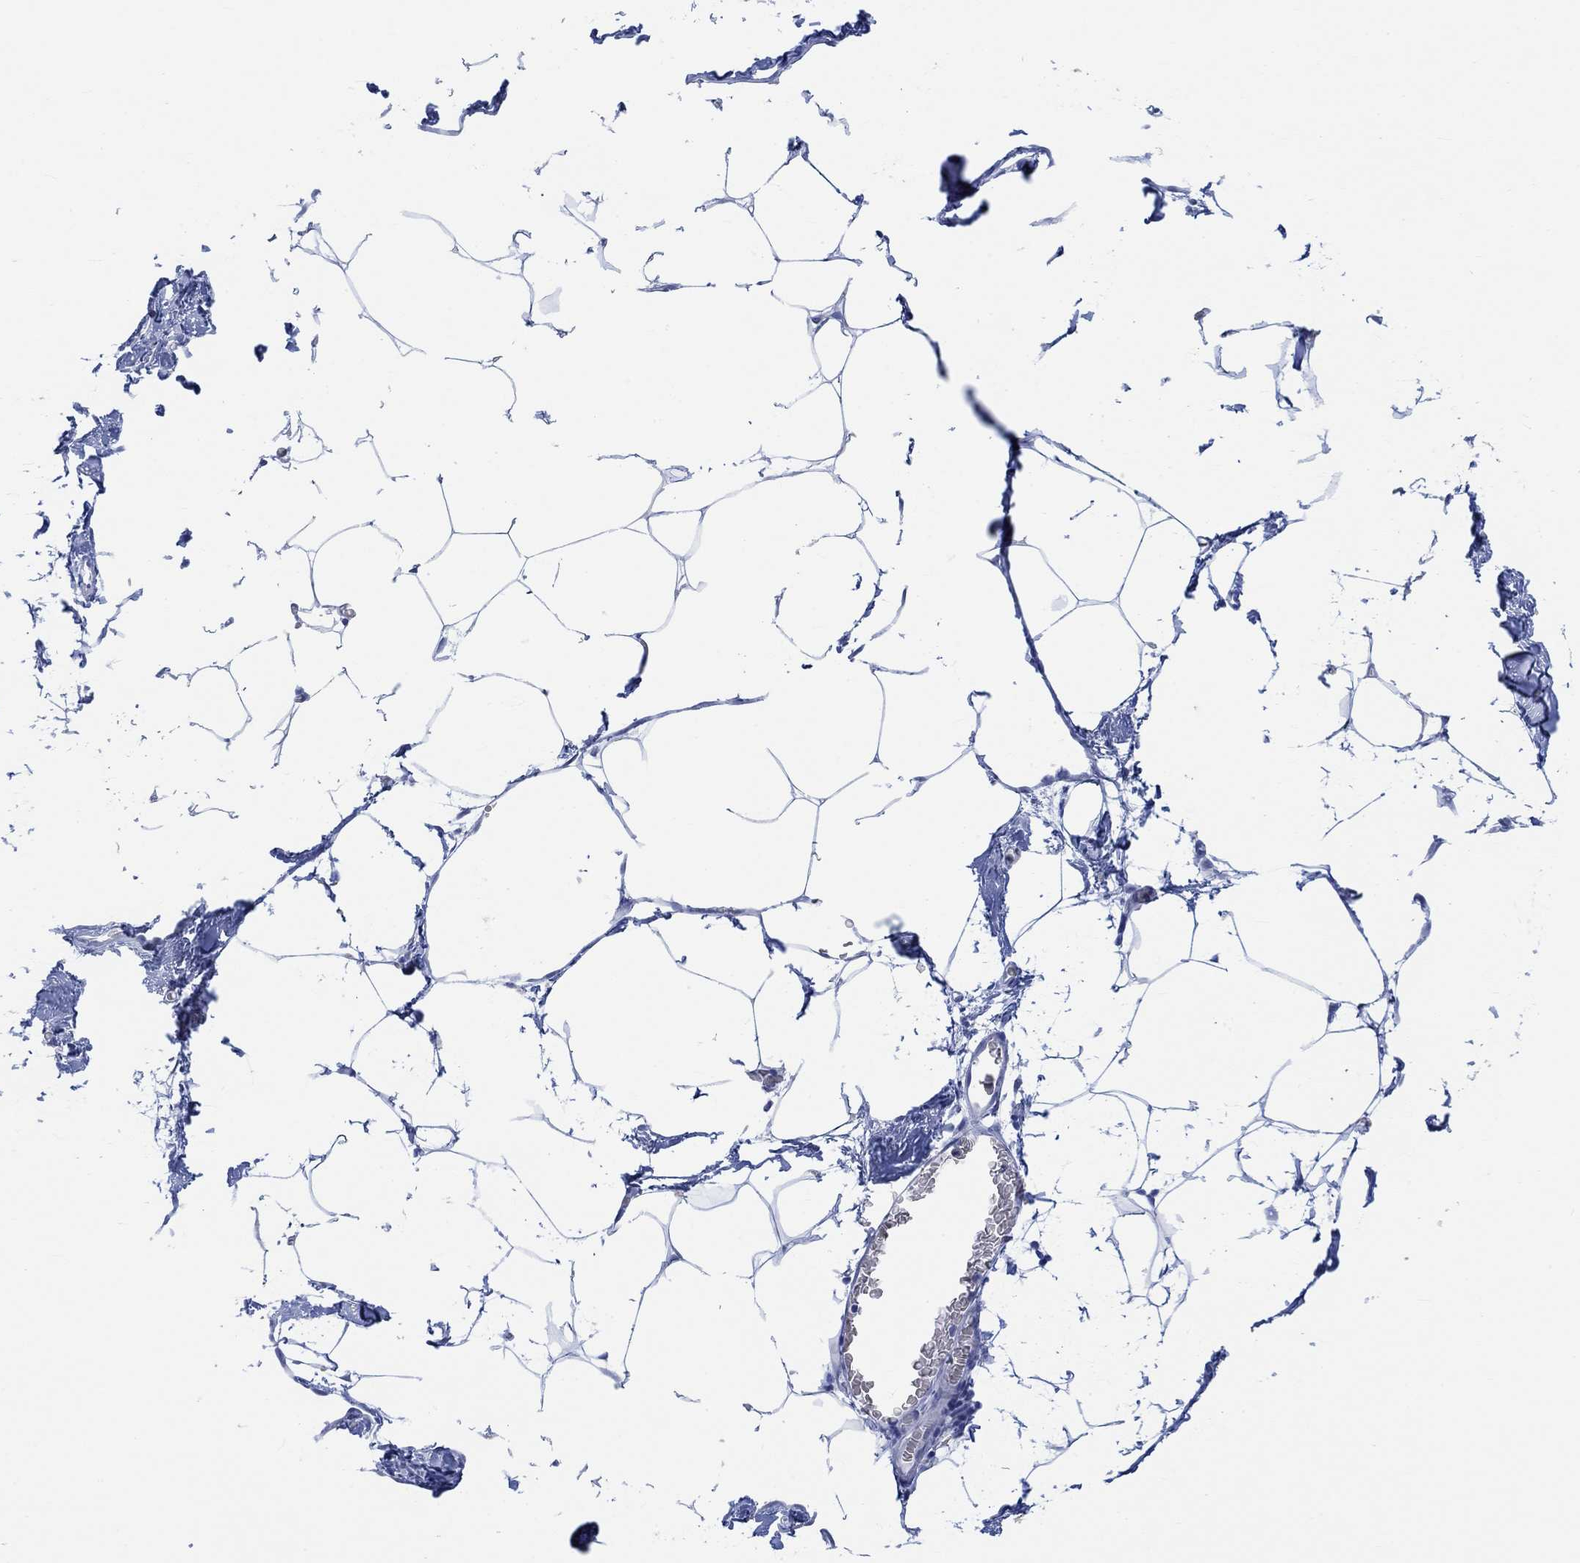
{"staining": {"intensity": "negative", "quantity": "none", "location": "none"}, "tissue": "adipose tissue", "cell_type": "Adipocytes", "image_type": "normal", "snomed": [{"axis": "morphology", "description": "Normal tissue, NOS"}, {"axis": "topography", "description": "Adipose tissue"}], "caption": "An immunohistochemistry photomicrograph of unremarkable adipose tissue is shown. There is no staining in adipocytes of adipose tissue. Brightfield microscopy of immunohistochemistry (IHC) stained with DAB (brown) and hematoxylin (blue), captured at high magnification.", "gene": "AK8", "patient": {"sex": "male", "age": 57}}